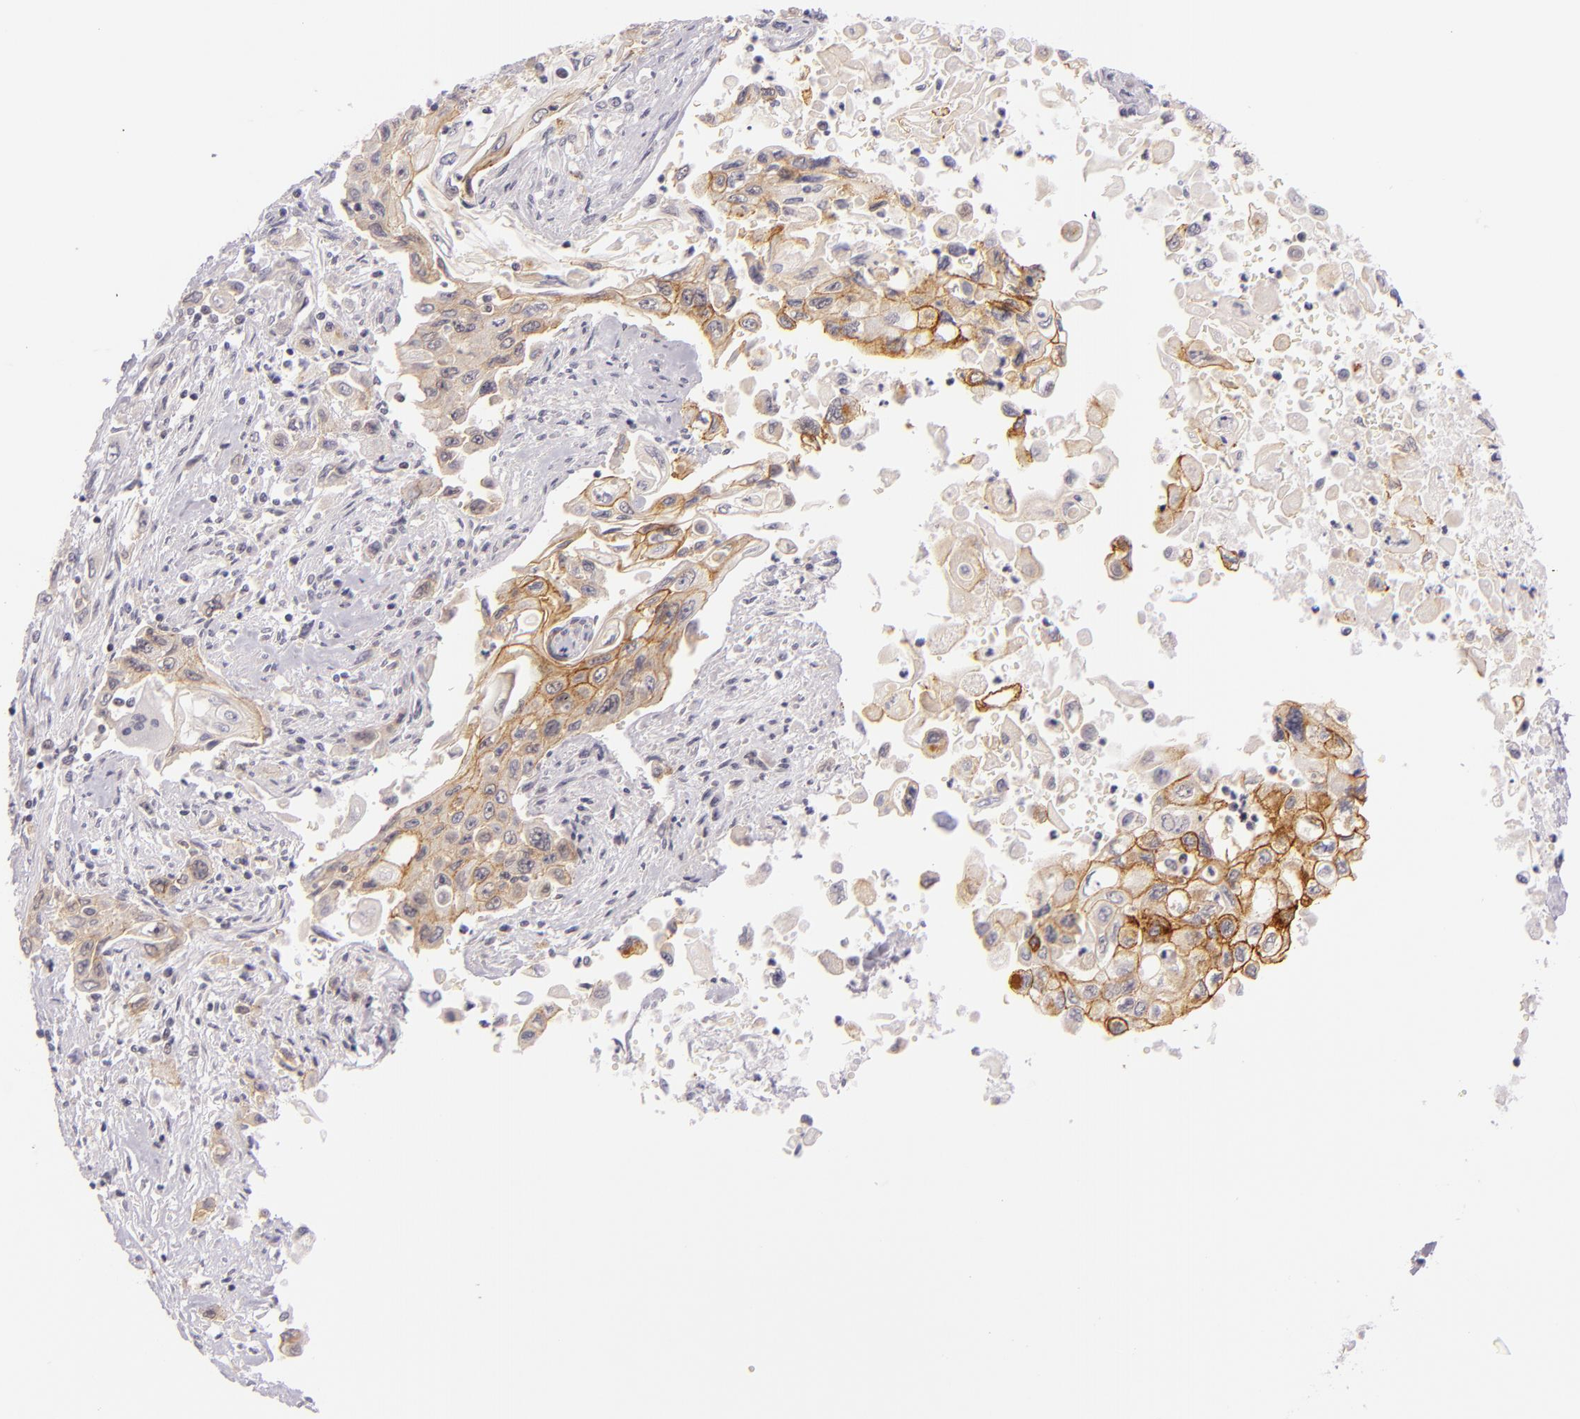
{"staining": {"intensity": "weak", "quantity": "<25%", "location": "cytoplasmic/membranous"}, "tissue": "pancreatic cancer", "cell_type": "Tumor cells", "image_type": "cancer", "snomed": [{"axis": "morphology", "description": "Adenocarcinoma, NOS"}, {"axis": "topography", "description": "Pancreas"}], "caption": "The image reveals no staining of tumor cells in pancreatic adenocarcinoma.", "gene": "BCL3", "patient": {"sex": "male", "age": 70}}